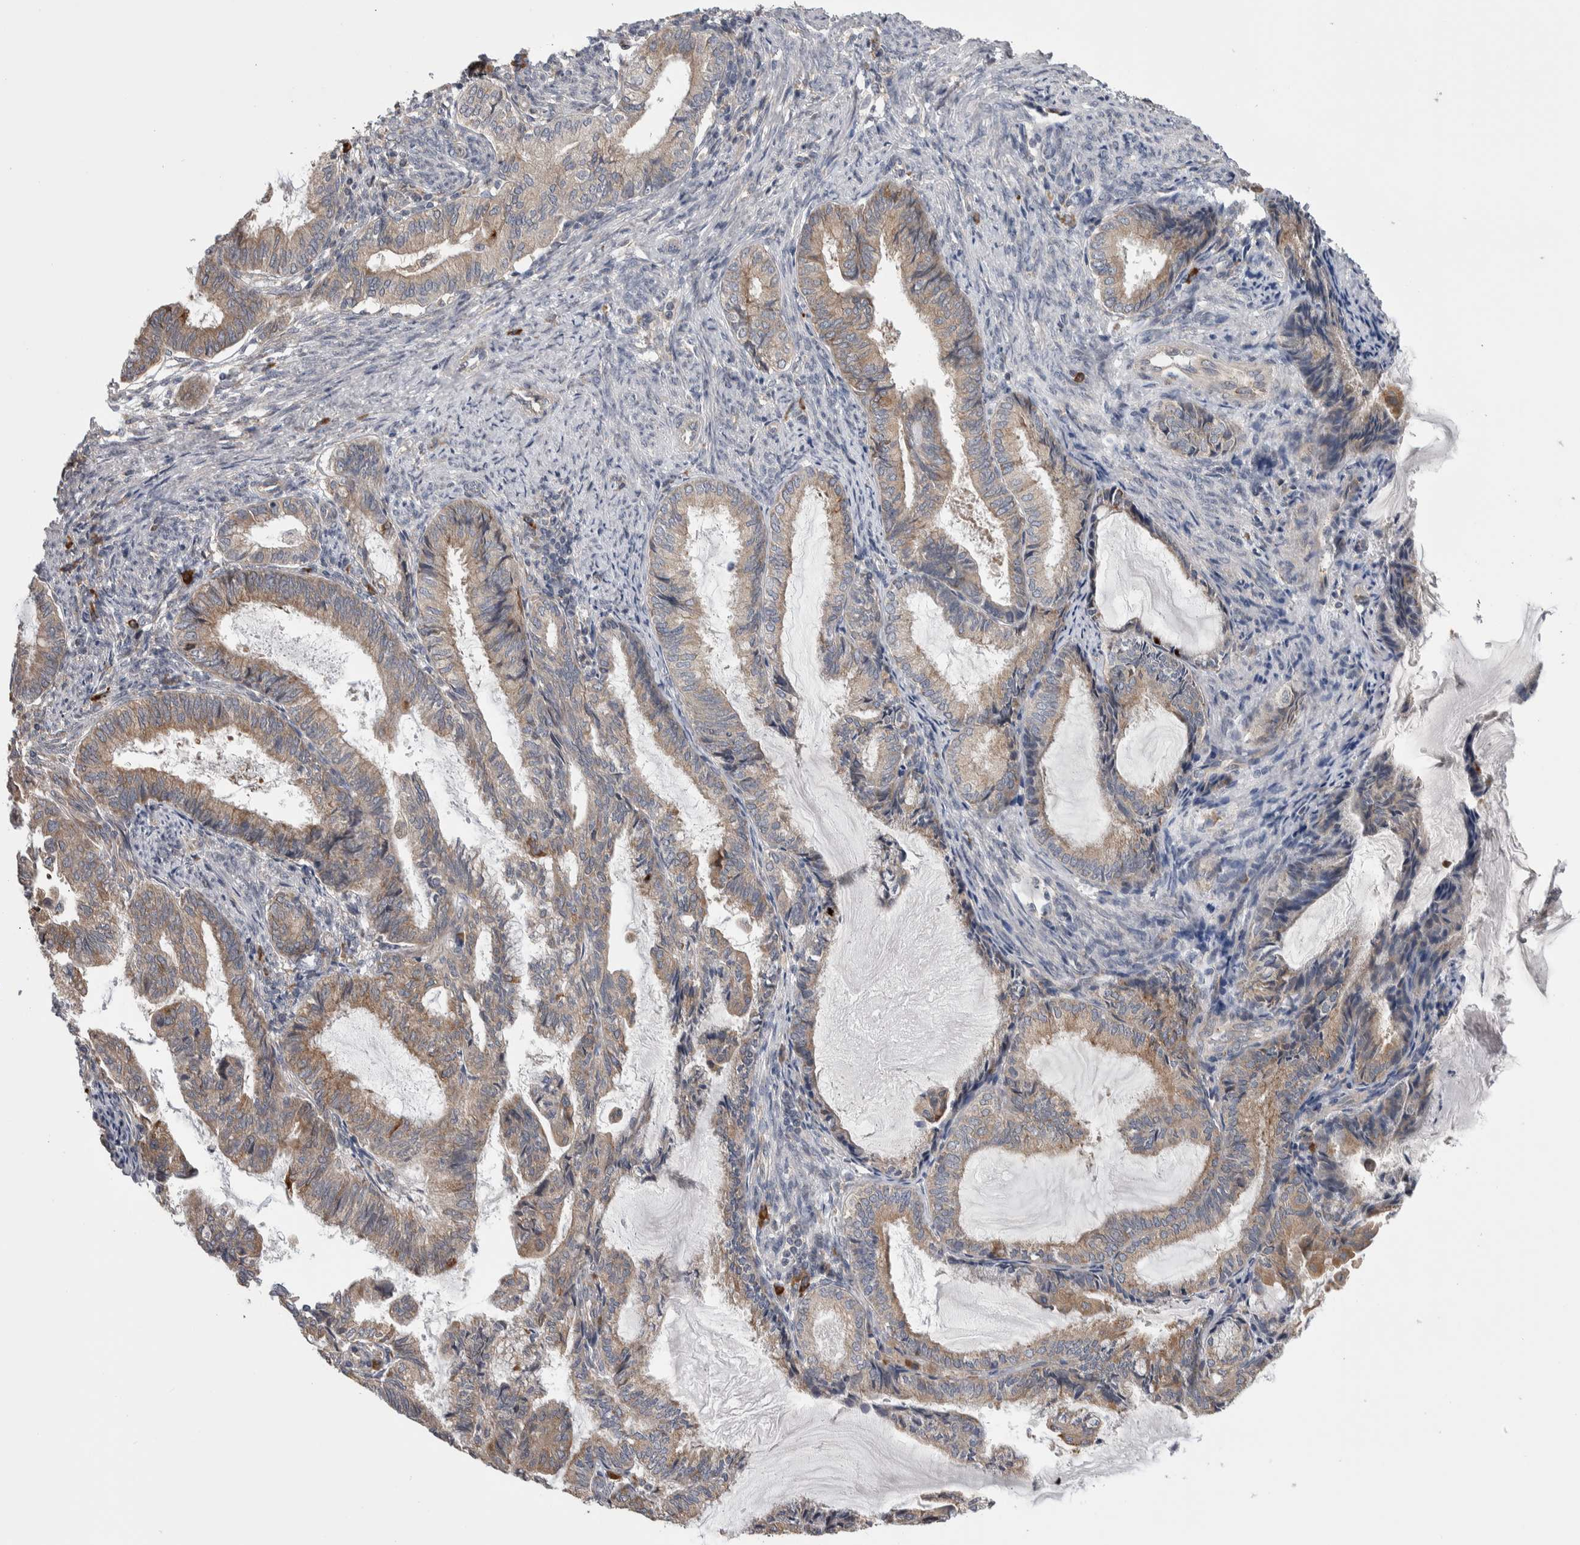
{"staining": {"intensity": "weak", "quantity": ">75%", "location": "cytoplasmic/membranous"}, "tissue": "endometrial cancer", "cell_type": "Tumor cells", "image_type": "cancer", "snomed": [{"axis": "morphology", "description": "Adenocarcinoma, NOS"}, {"axis": "topography", "description": "Endometrium"}], "caption": "This micrograph displays immunohistochemistry staining of human adenocarcinoma (endometrial), with low weak cytoplasmic/membranous staining in about >75% of tumor cells.", "gene": "IBTK", "patient": {"sex": "female", "age": 86}}